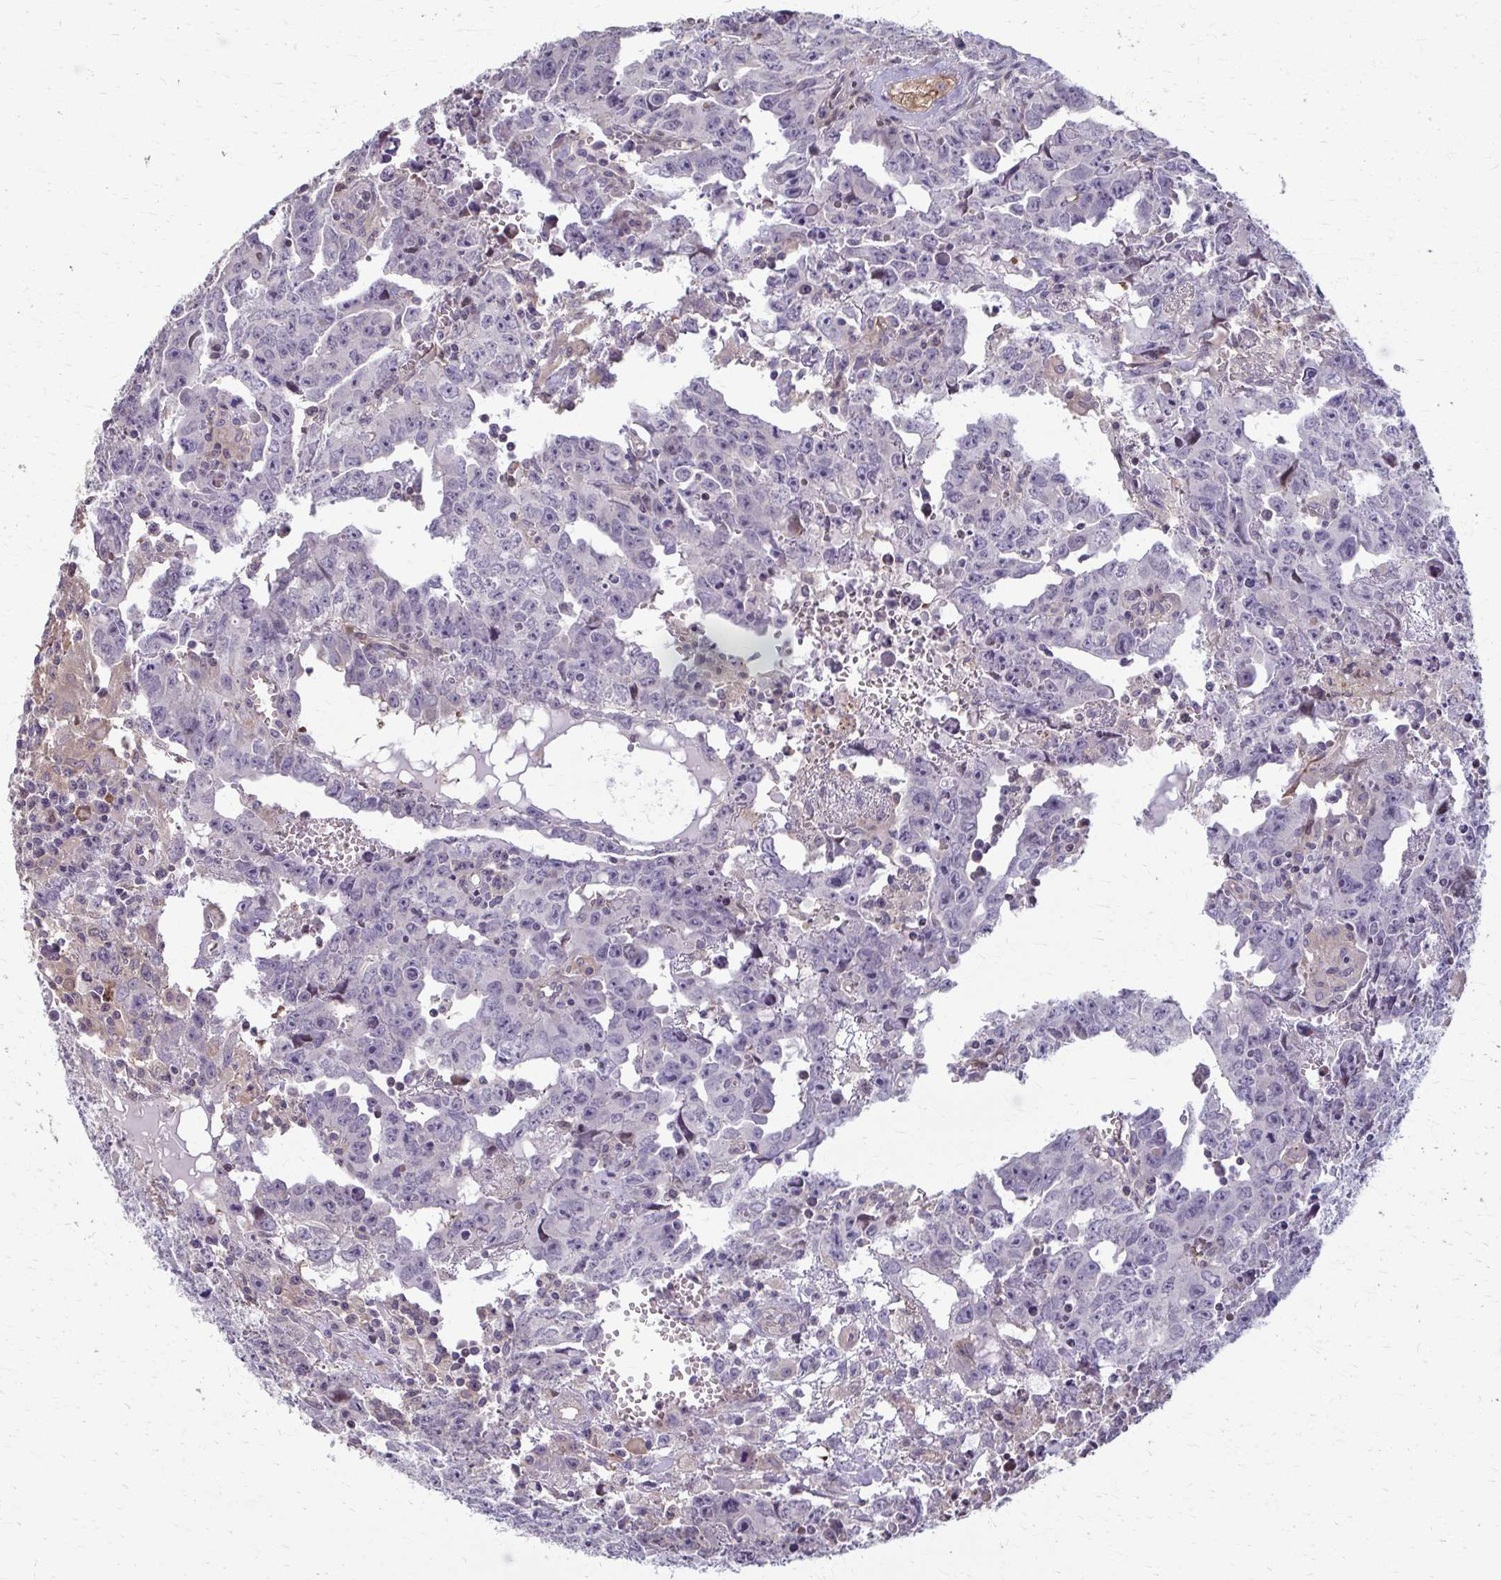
{"staining": {"intensity": "negative", "quantity": "none", "location": "none"}, "tissue": "testis cancer", "cell_type": "Tumor cells", "image_type": "cancer", "snomed": [{"axis": "morphology", "description": "Carcinoma, Embryonal, NOS"}, {"axis": "topography", "description": "Testis"}], "caption": "This is an immunohistochemistry (IHC) histopathology image of human testis cancer (embryonal carcinoma). There is no positivity in tumor cells.", "gene": "ZNF34", "patient": {"sex": "male", "age": 22}}